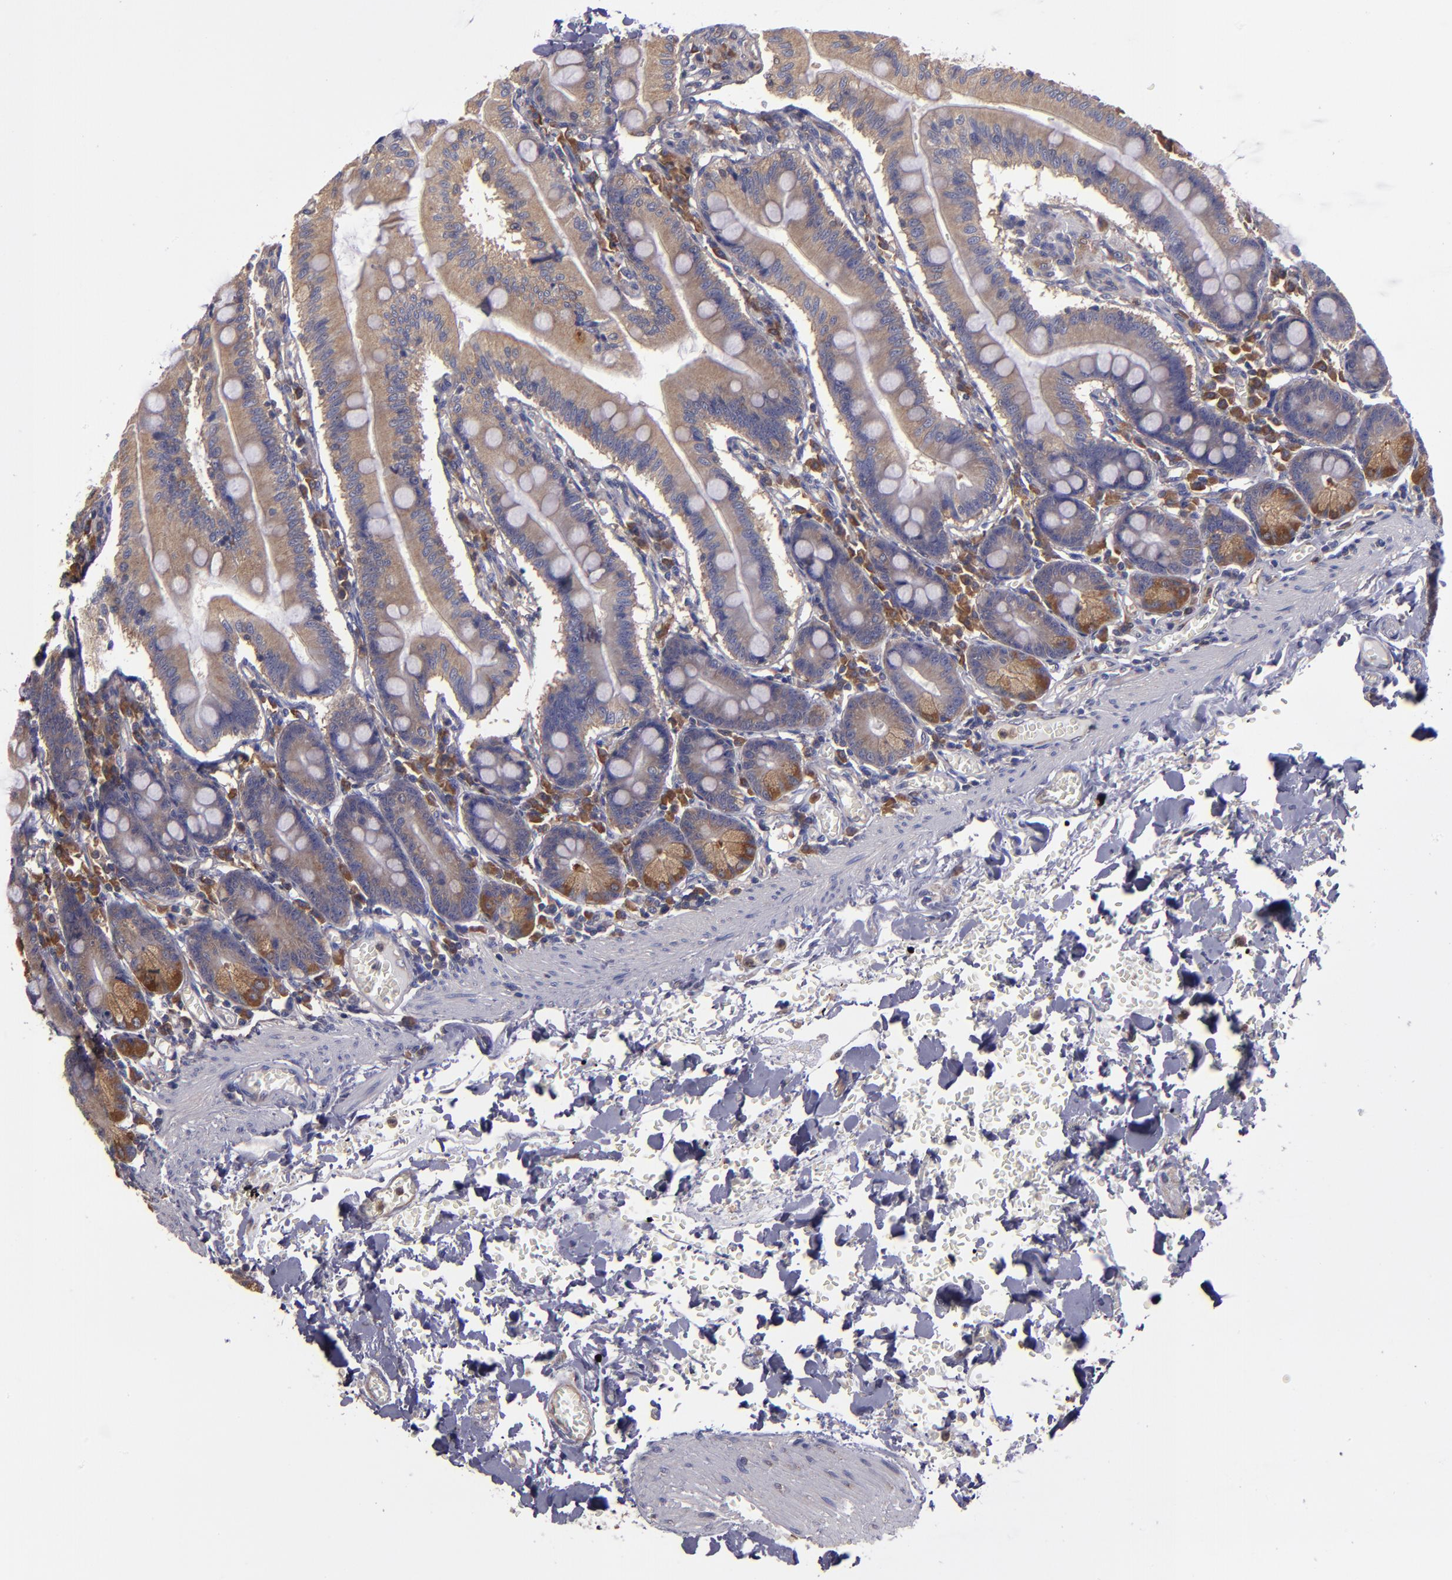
{"staining": {"intensity": "moderate", "quantity": "25%-75%", "location": "cytoplasmic/membranous"}, "tissue": "small intestine", "cell_type": "Glandular cells", "image_type": "normal", "snomed": [{"axis": "morphology", "description": "Normal tissue, NOS"}, {"axis": "topography", "description": "Small intestine"}], "caption": "This image exhibits immunohistochemistry staining of normal human small intestine, with medium moderate cytoplasmic/membranous expression in approximately 25%-75% of glandular cells.", "gene": "CARS1", "patient": {"sex": "male", "age": 71}}